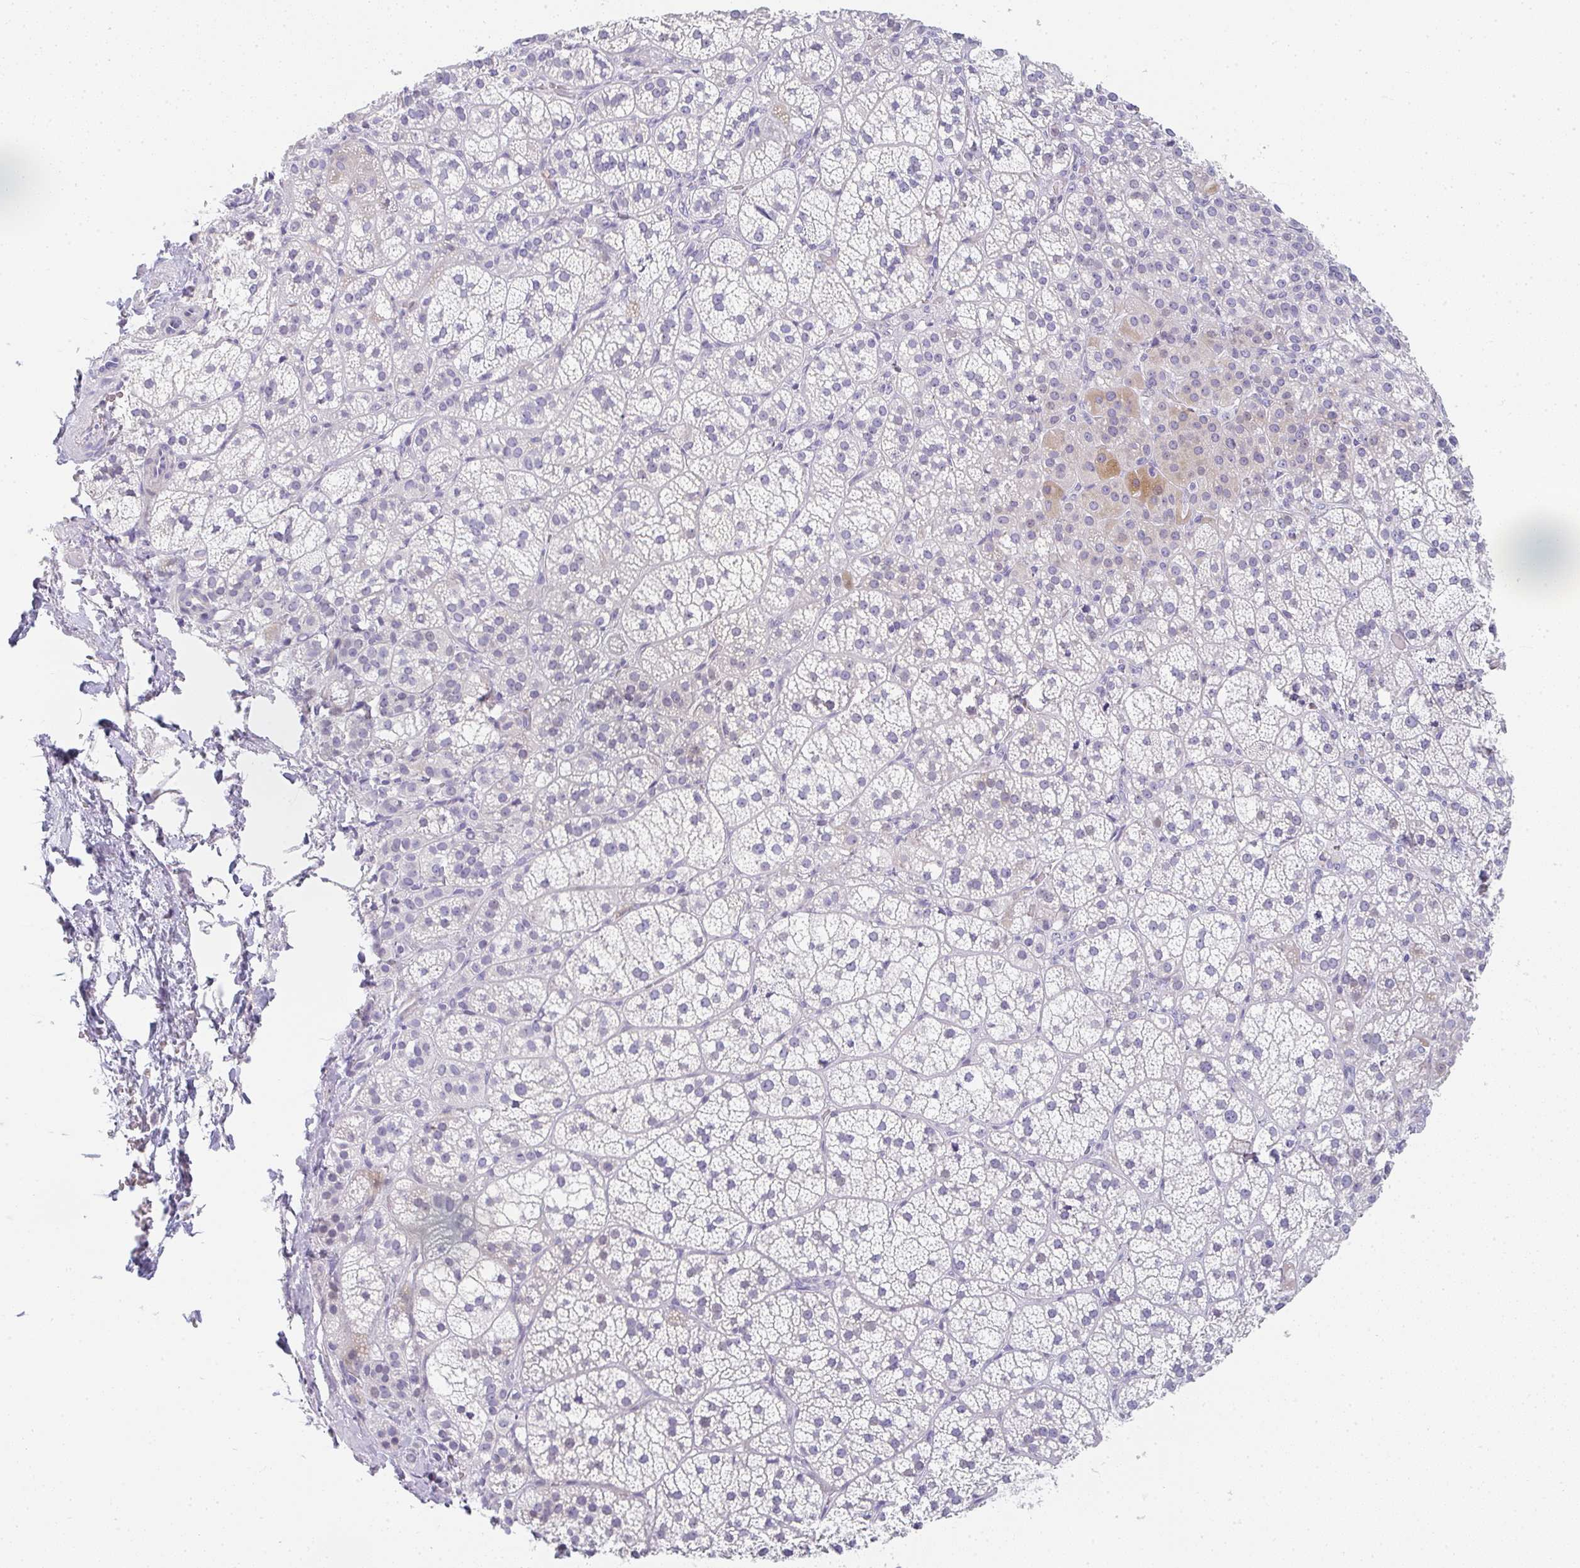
{"staining": {"intensity": "moderate", "quantity": "<25%", "location": "cytoplasmic/membranous"}, "tissue": "adrenal gland", "cell_type": "Glandular cells", "image_type": "normal", "snomed": [{"axis": "morphology", "description": "Normal tissue, NOS"}, {"axis": "topography", "description": "Adrenal gland"}], "caption": "About <25% of glandular cells in normal adrenal gland reveal moderate cytoplasmic/membranous protein expression as visualized by brown immunohistochemical staining.", "gene": "NEU2", "patient": {"sex": "female", "age": 60}}